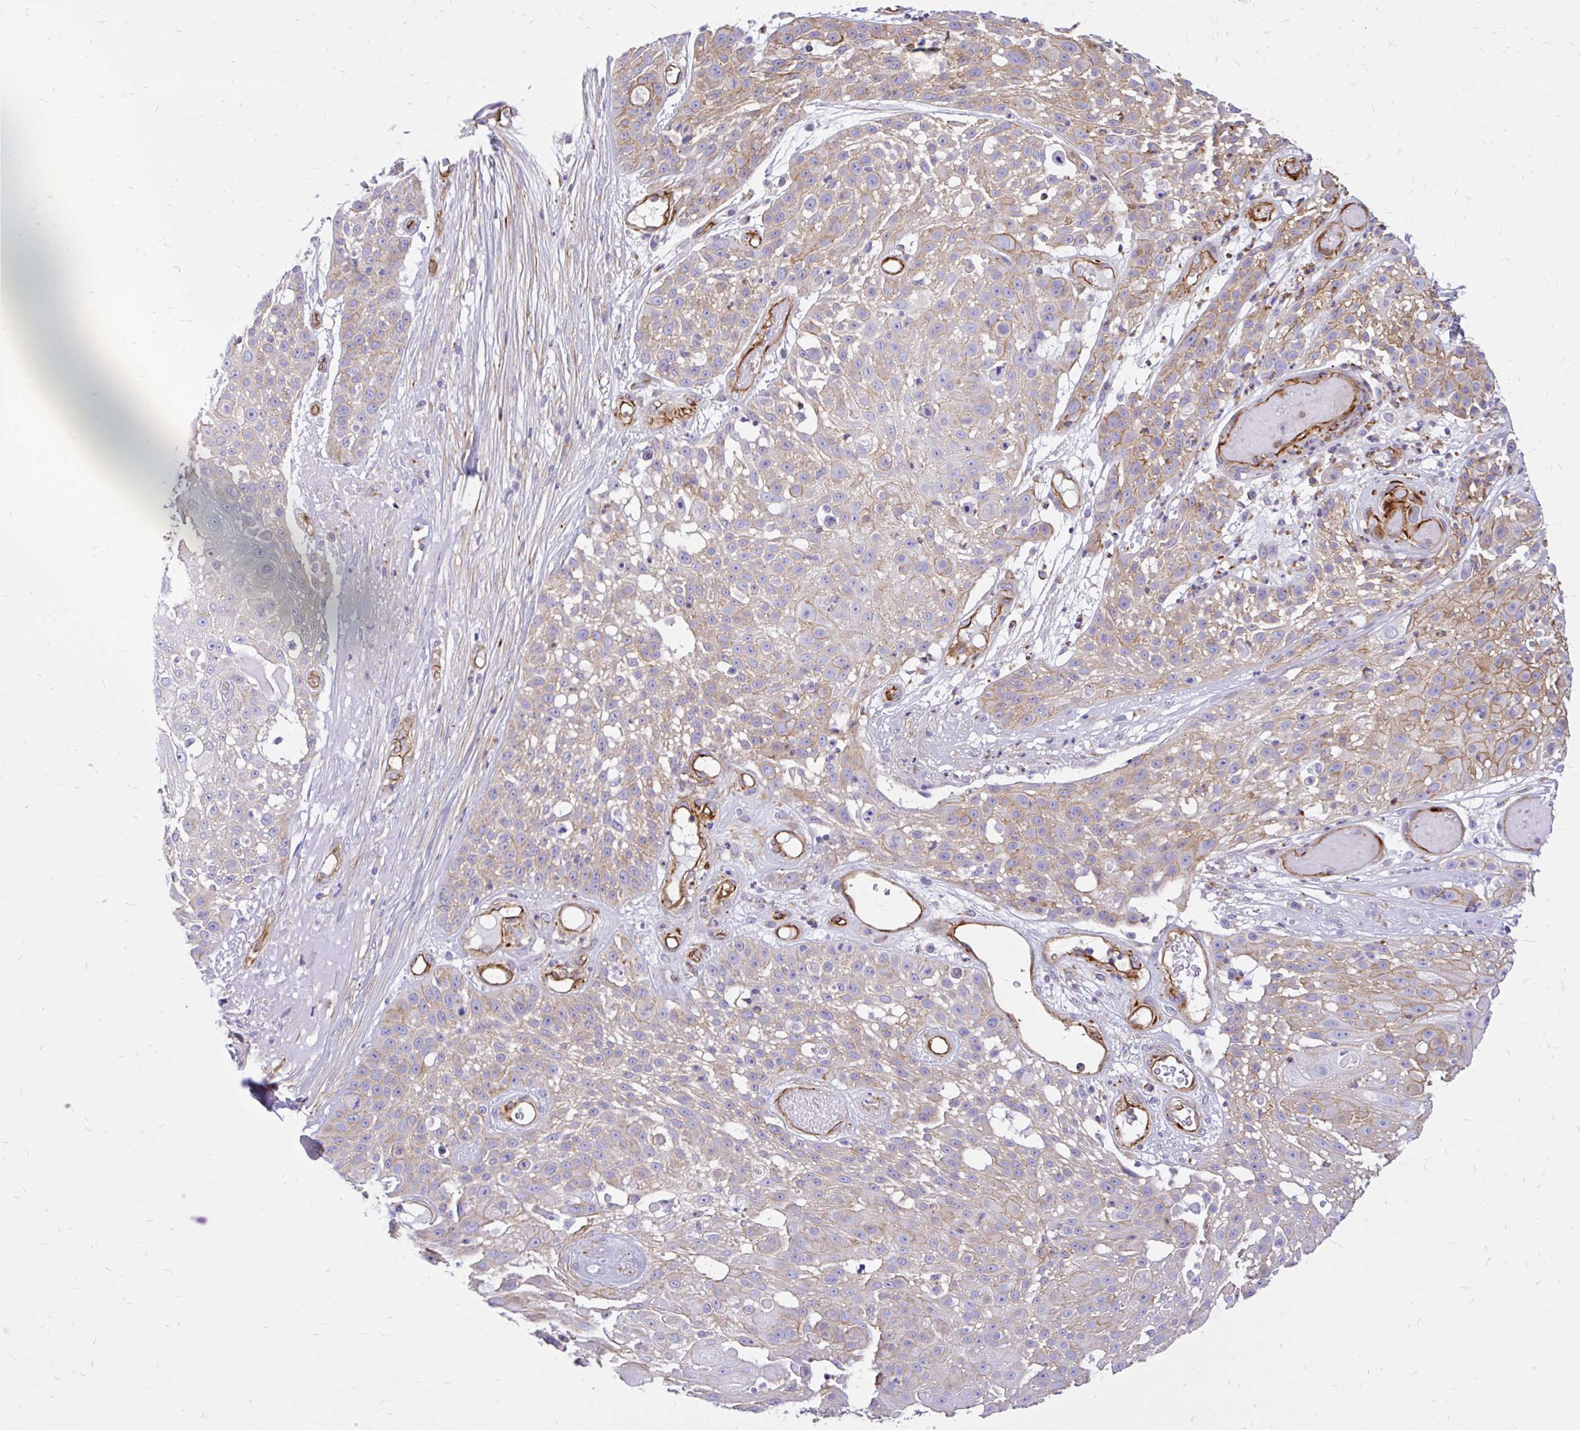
{"staining": {"intensity": "moderate", "quantity": "<25%", "location": "cytoplasmic/membranous"}, "tissue": "skin cancer", "cell_type": "Tumor cells", "image_type": "cancer", "snomed": [{"axis": "morphology", "description": "Squamous cell carcinoma, NOS"}, {"axis": "topography", "description": "Skin"}], "caption": "Human skin cancer (squamous cell carcinoma) stained with a protein marker demonstrates moderate staining in tumor cells.", "gene": "MAP1LC3B", "patient": {"sex": "female", "age": 86}}